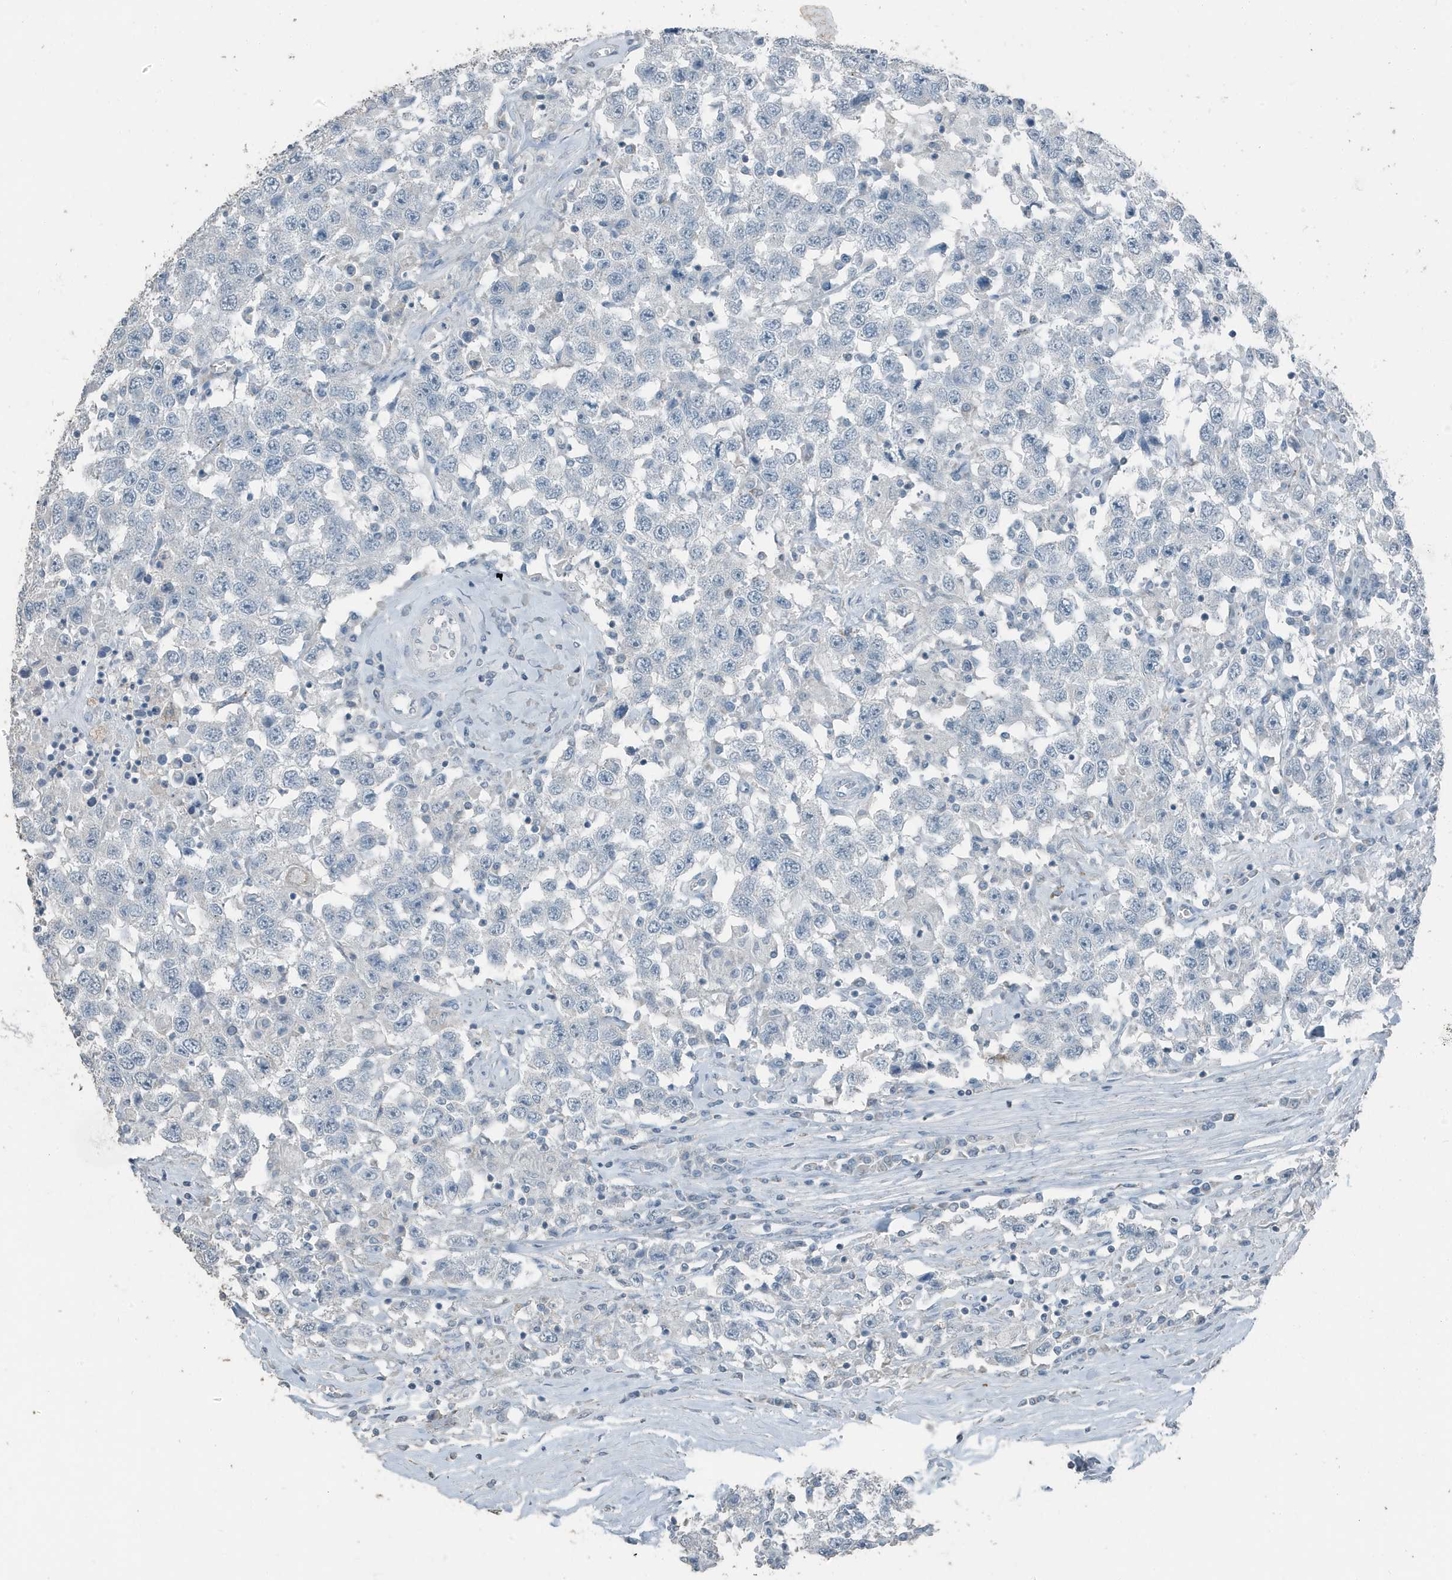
{"staining": {"intensity": "negative", "quantity": "none", "location": "none"}, "tissue": "testis cancer", "cell_type": "Tumor cells", "image_type": "cancer", "snomed": [{"axis": "morphology", "description": "Seminoma, NOS"}, {"axis": "topography", "description": "Testis"}], "caption": "The IHC histopathology image has no significant staining in tumor cells of testis cancer tissue. (DAB (3,3'-diaminobenzidine) IHC, high magnification).", "gene": "FAM162A", "patient": {"sex": "male", "age": 41}}